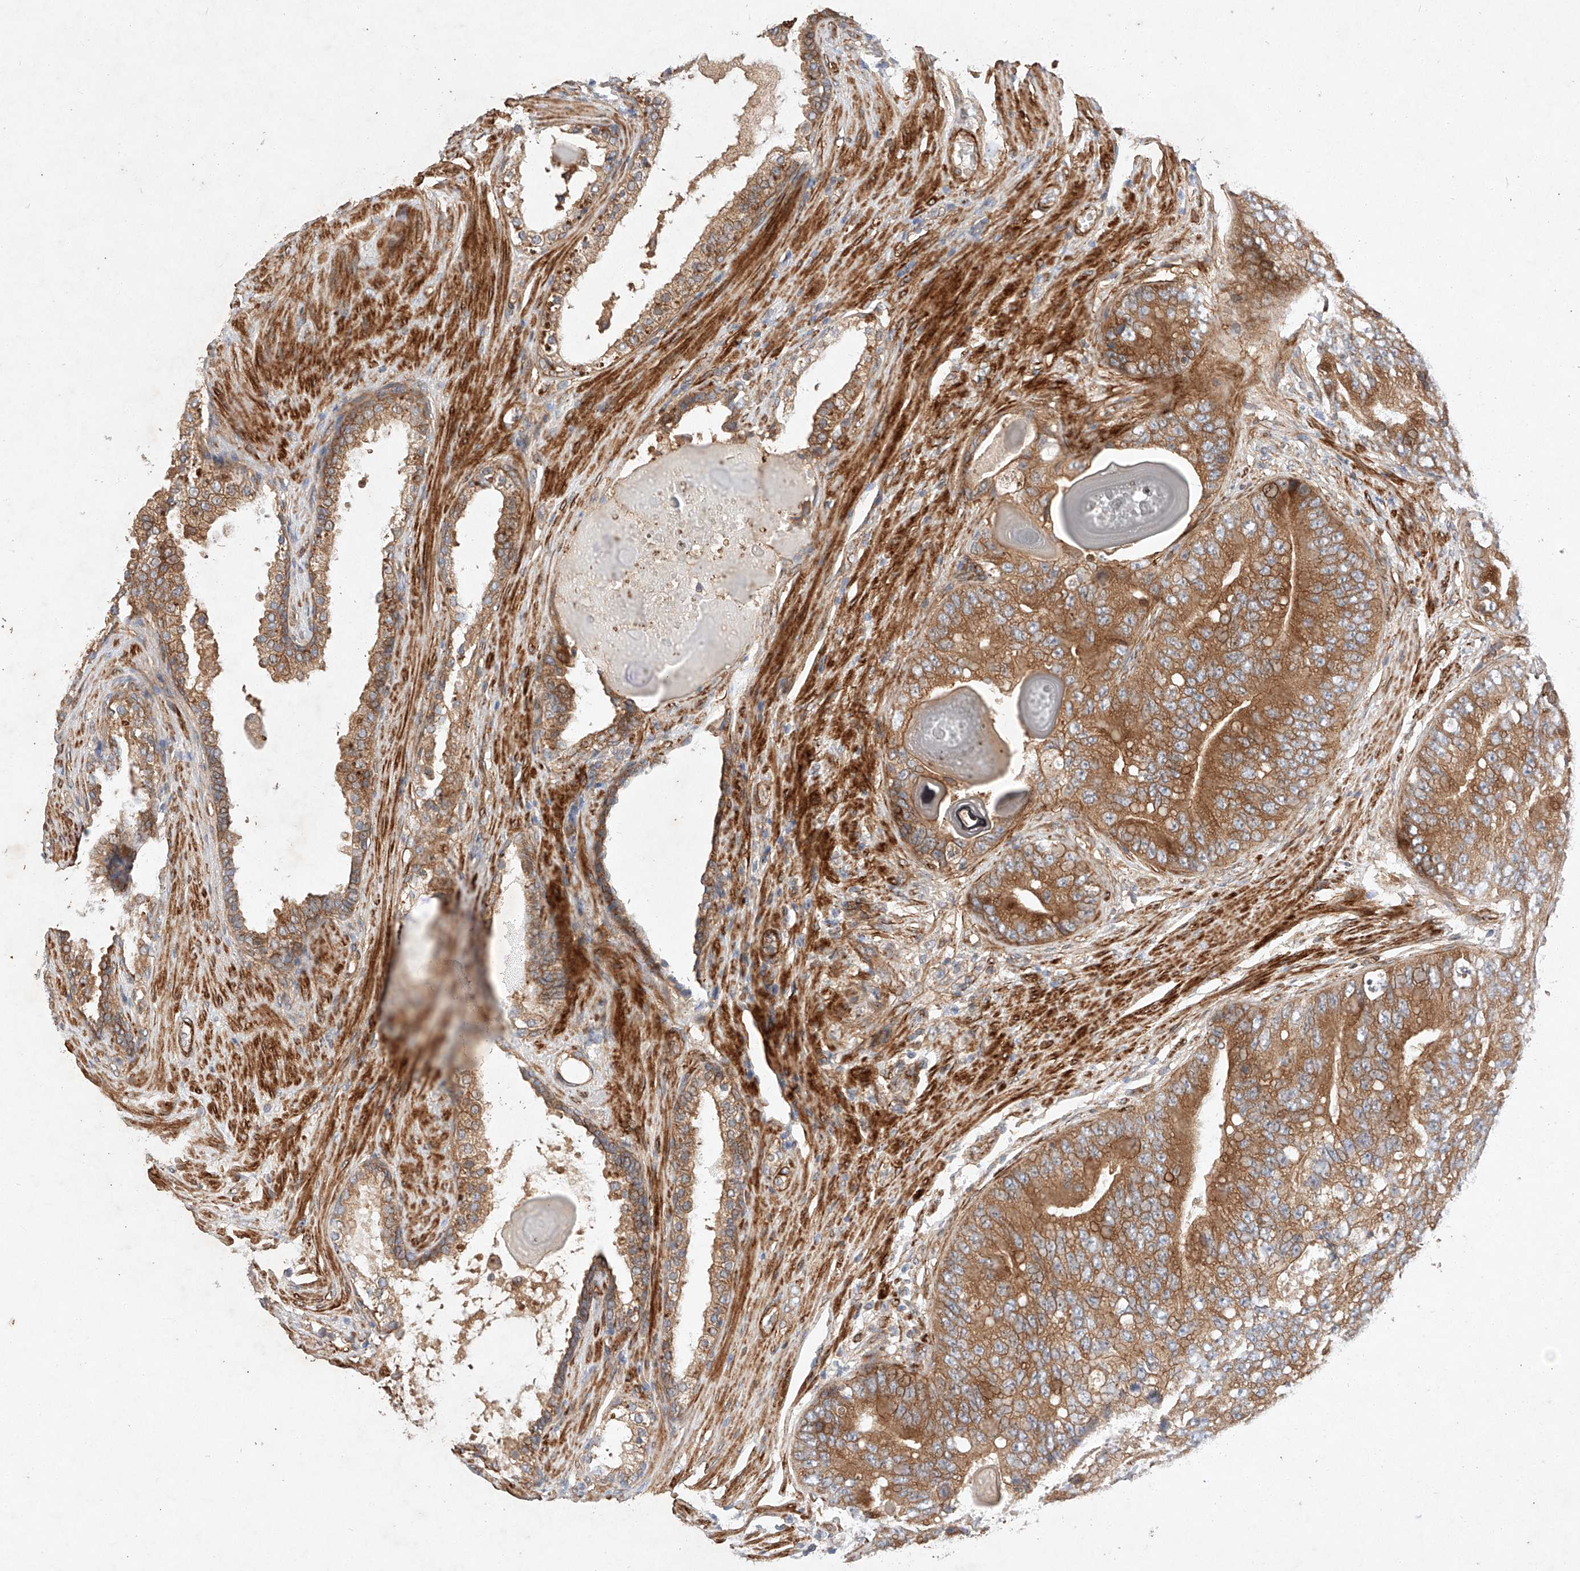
{"staining": {"intensity": "moderate", "quantity": ">75%", "location": "cytoplasmic/membranous"}, "tissue": "prostate cancer", "cell_type": "Tumor cells", "image_type": "cancer", "snomed": [{"axis": "morphology", "description": "Adenocarcinoma, High grade"}, {"axis": "topography", "description": "Prostate"}], "caption": "Prostate cancer (high-grade adenocarcinoma) stained with a protein marker displays moderate staining in tumor cells.", "gene": "RAB23", "patient": {"sex": "male", "age": 70}}